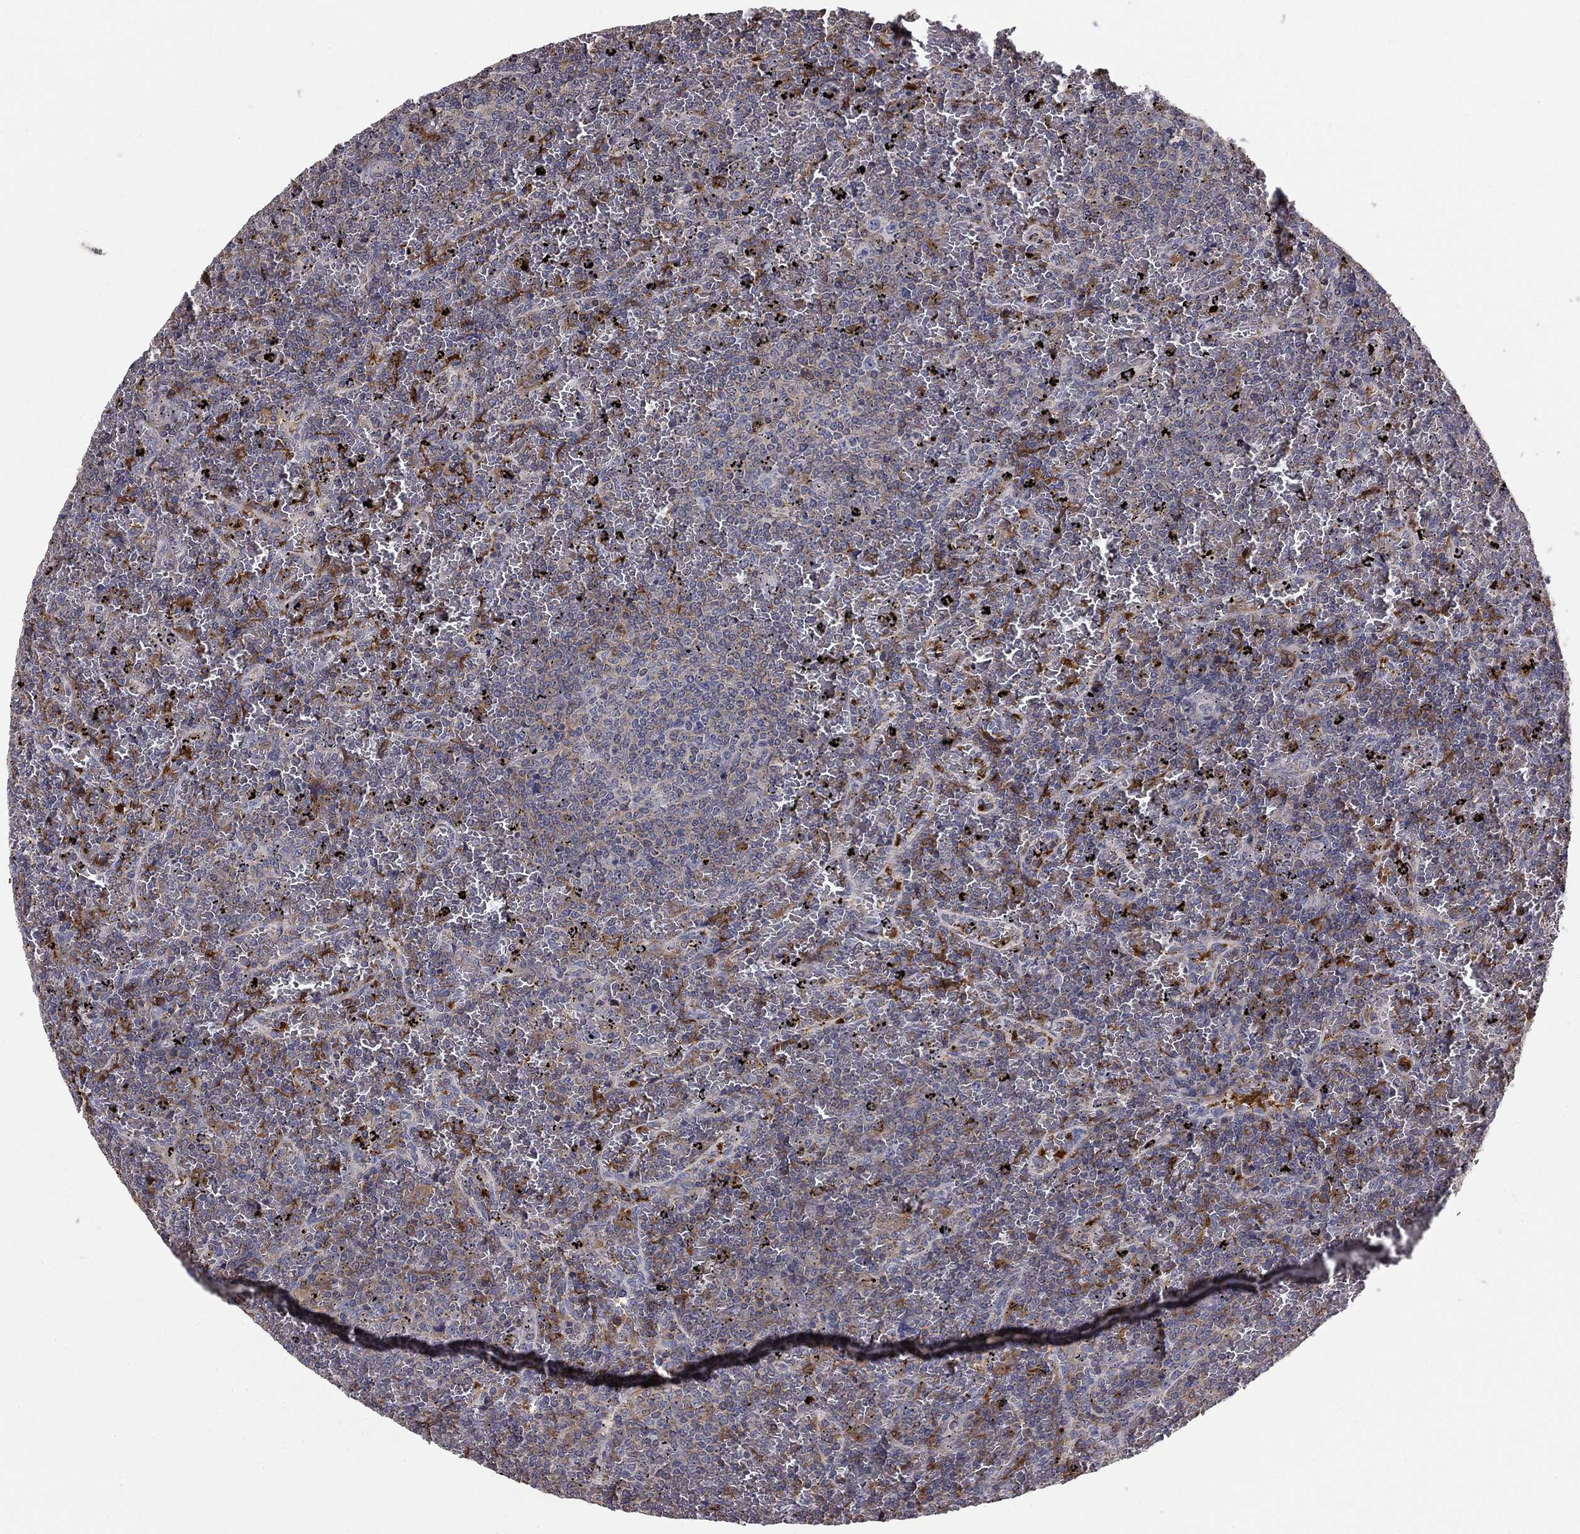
{"staining": {"intensity": "moderate", "quantity": "<25%", "location": "cytoplasmic/membranous"}, "tissue": "lymphoma", "cell_type": "Tumor cells", "image_type": "cancer", "snomed": [{"axis": "morphology", "description": "Malignant lymphoma, non-Hodgkin's type, Low grade"}, {"axis": "topography", "description": "Spleen"}], "caption": "This is a histology image of immunohistochemistry (IHC) staining of malignant lymphoma, non-Hodgkin's type (low-grade), which shows moderate staining in the cytoplasmic/membranous of tumor cells.", "gene": "PLCB2", "patient": {"sex": "female", "age": 77}}